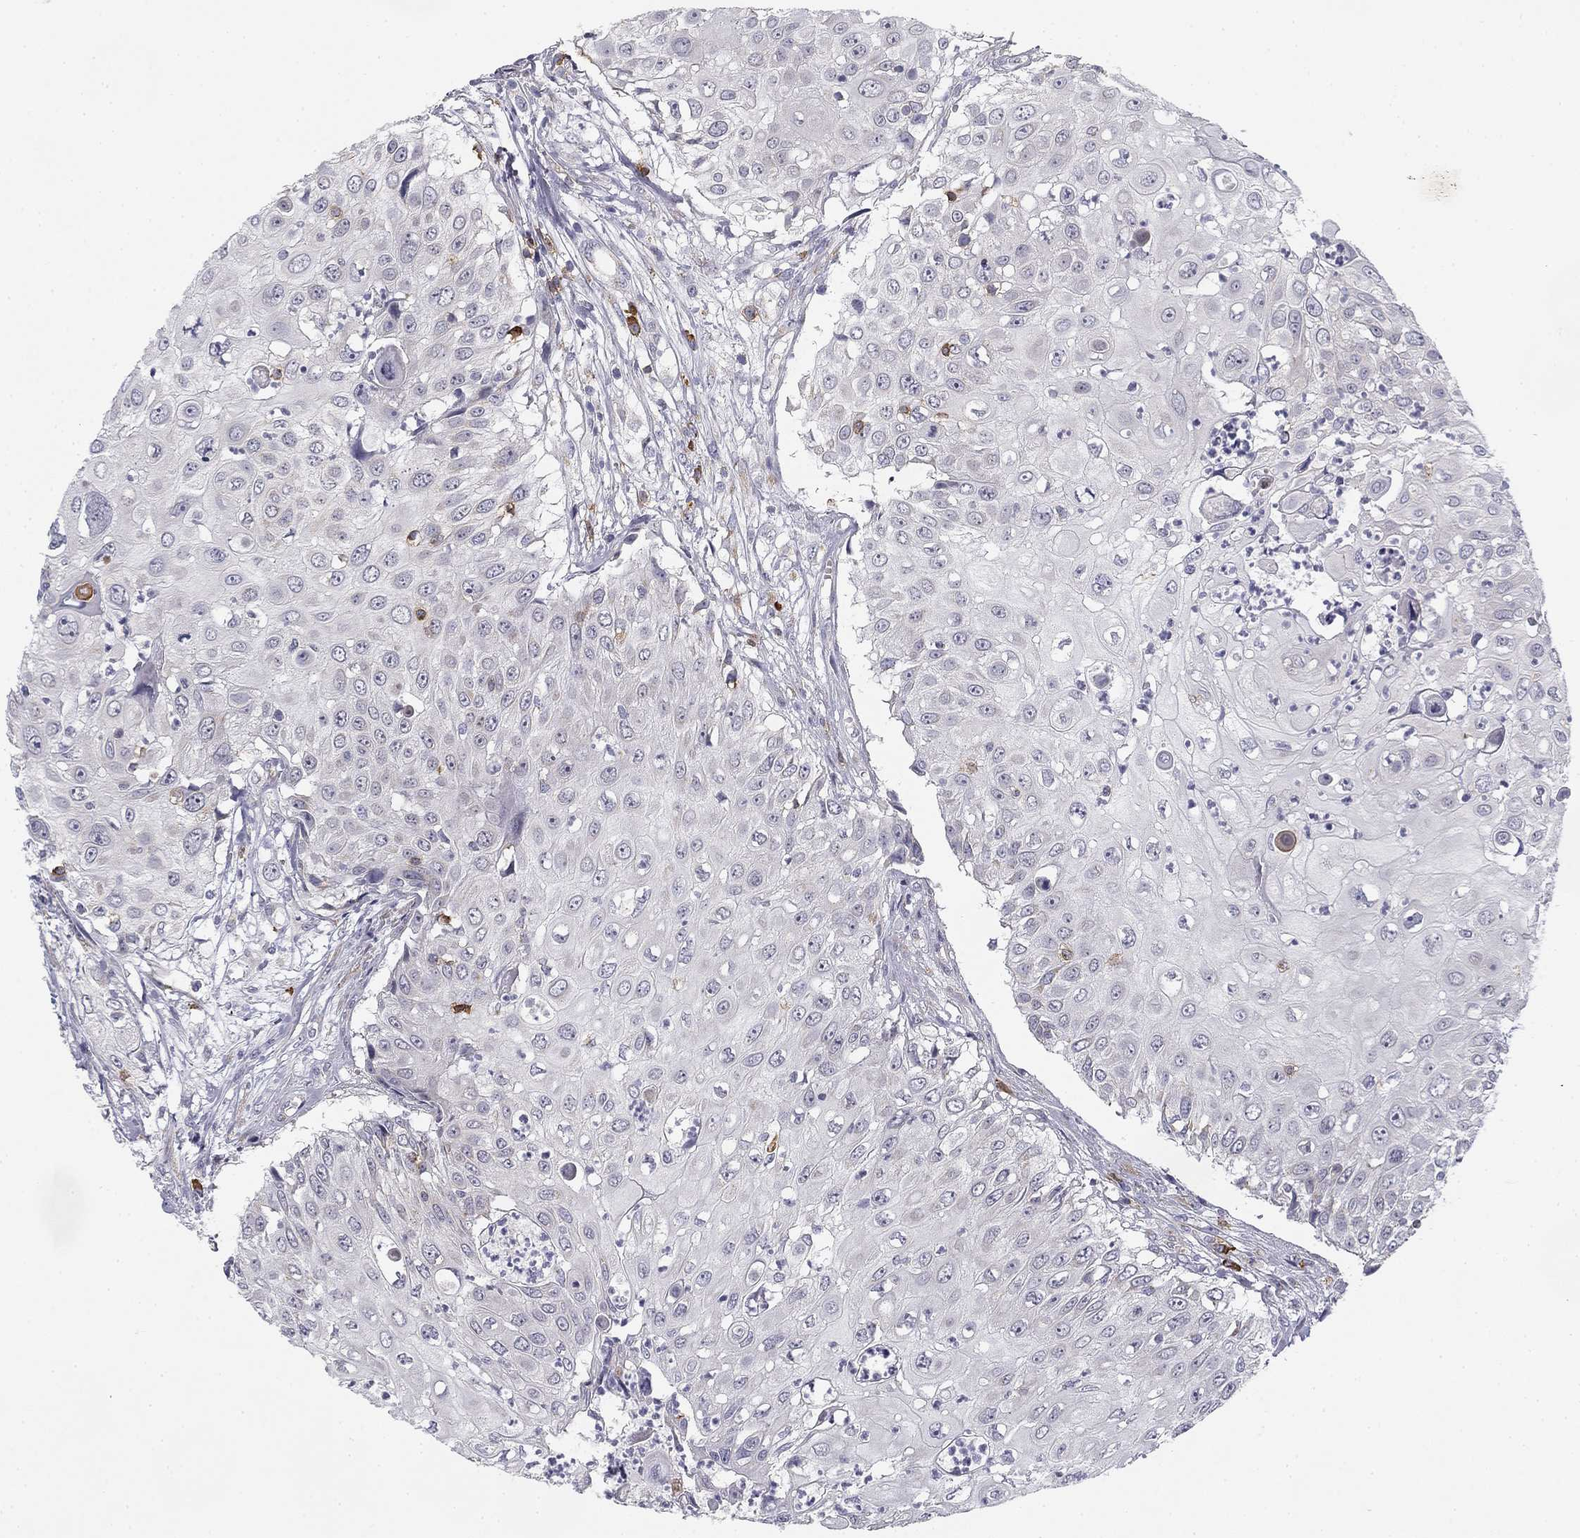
{"staining": {"intensity": "negative", "quantity": "none", "location": "none"}, "tissue": "urothelial cancer", "cell_type": "Tumor cells", "image_type": "cancer", "snomed": [{"axis": "morphology", "description": "Urothelial carcinoma, High grade"}, {"axis": "topography", "description": "Urinary bladder"}], "caption": "Immunohistochemical staining of human urothelial cancer displays no significant positivity in tumor cells.", "gene": "TRAT1", "patient": {"sex": "female", "age": 79}}